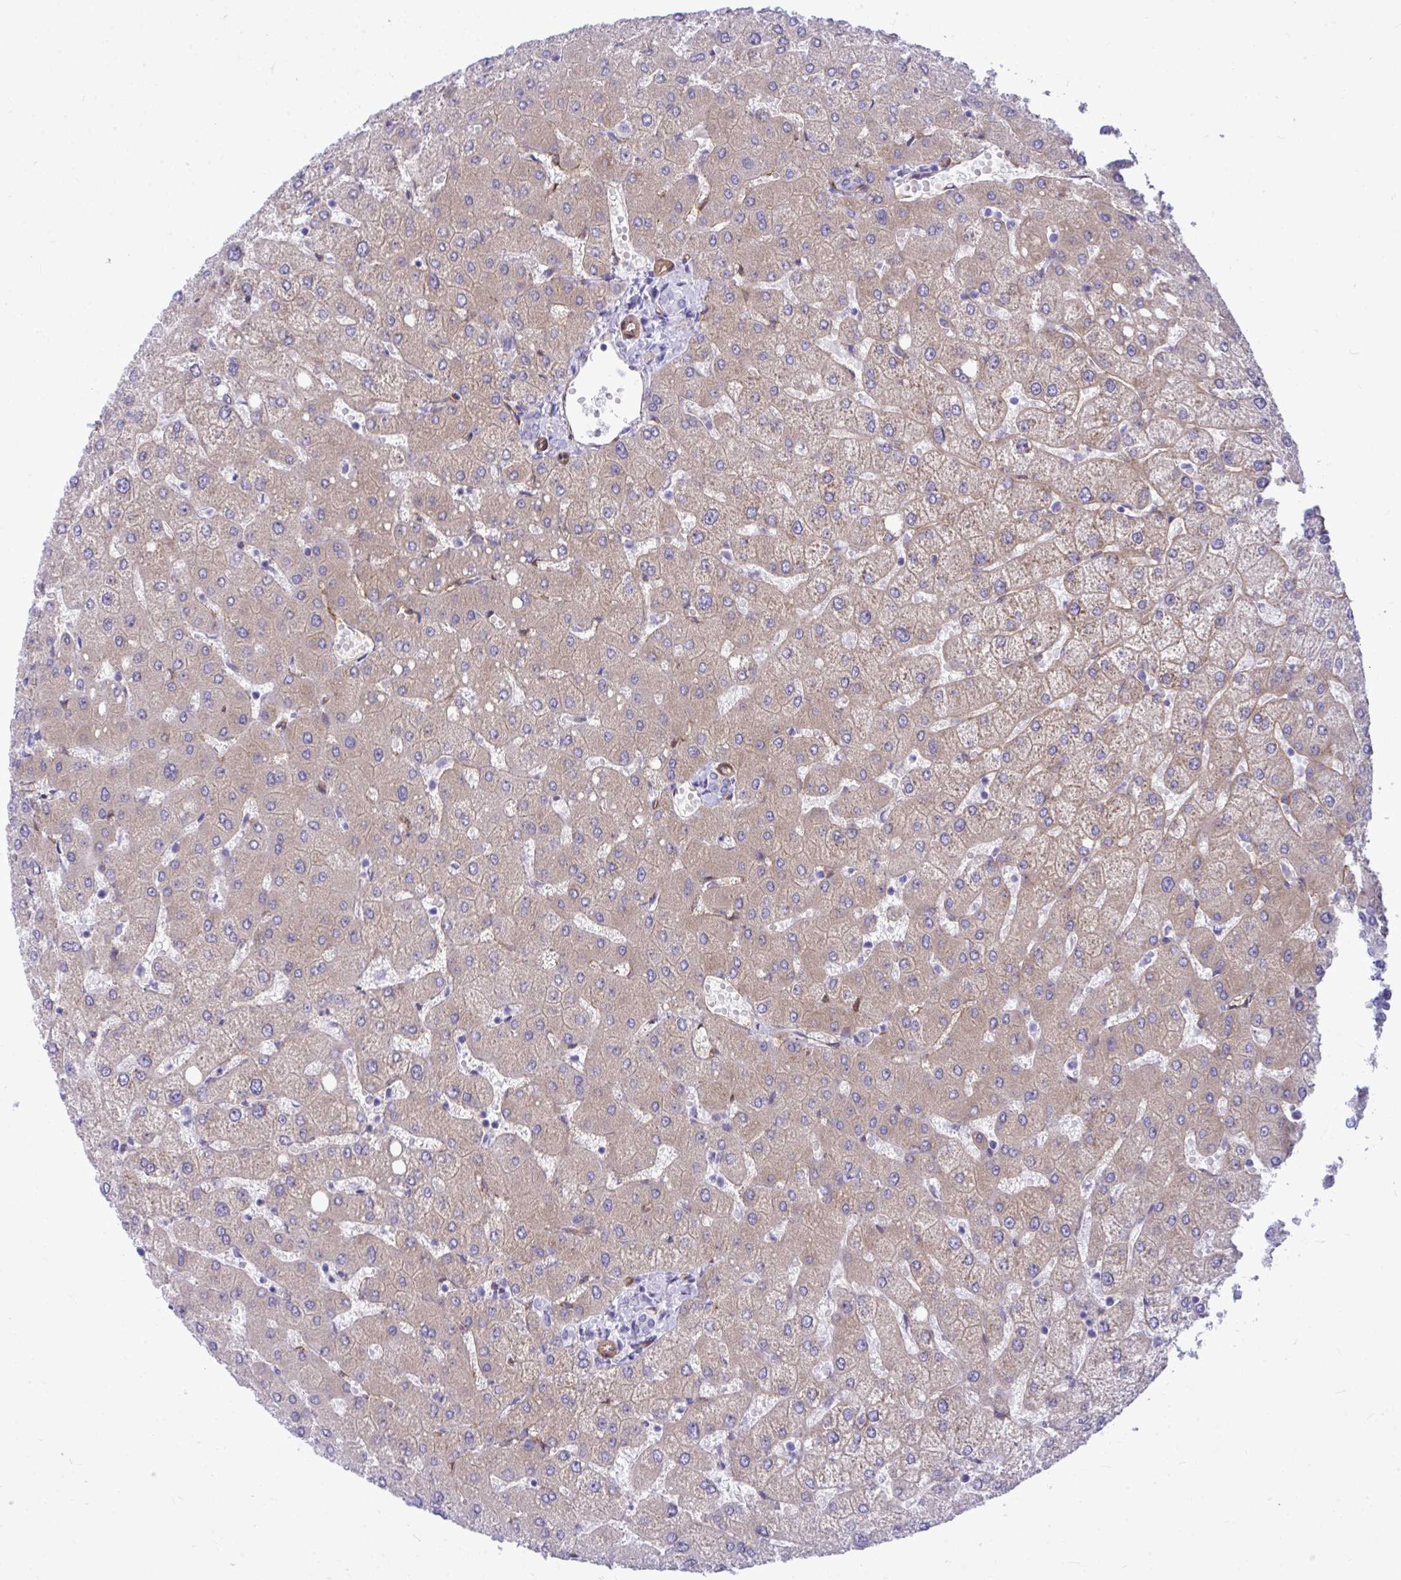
{"staining": {"intensity": "negative", "quantity": "none", "location": "none"}, "tissue": "liver", "cell_type": "Cholangiocytes", "image_type": "normal", "snomed": [{"axis": "morphology", "description": "Normal tissue, NOS"}, {"axis": "topography", "description": "Liver"}], "caption": "This is an immunohistochemistry image of unremarkable liver. There is no expression in cholangiocytes.", "gene": "LIMS2", "patient": {"sex": "female", "age": 54}}